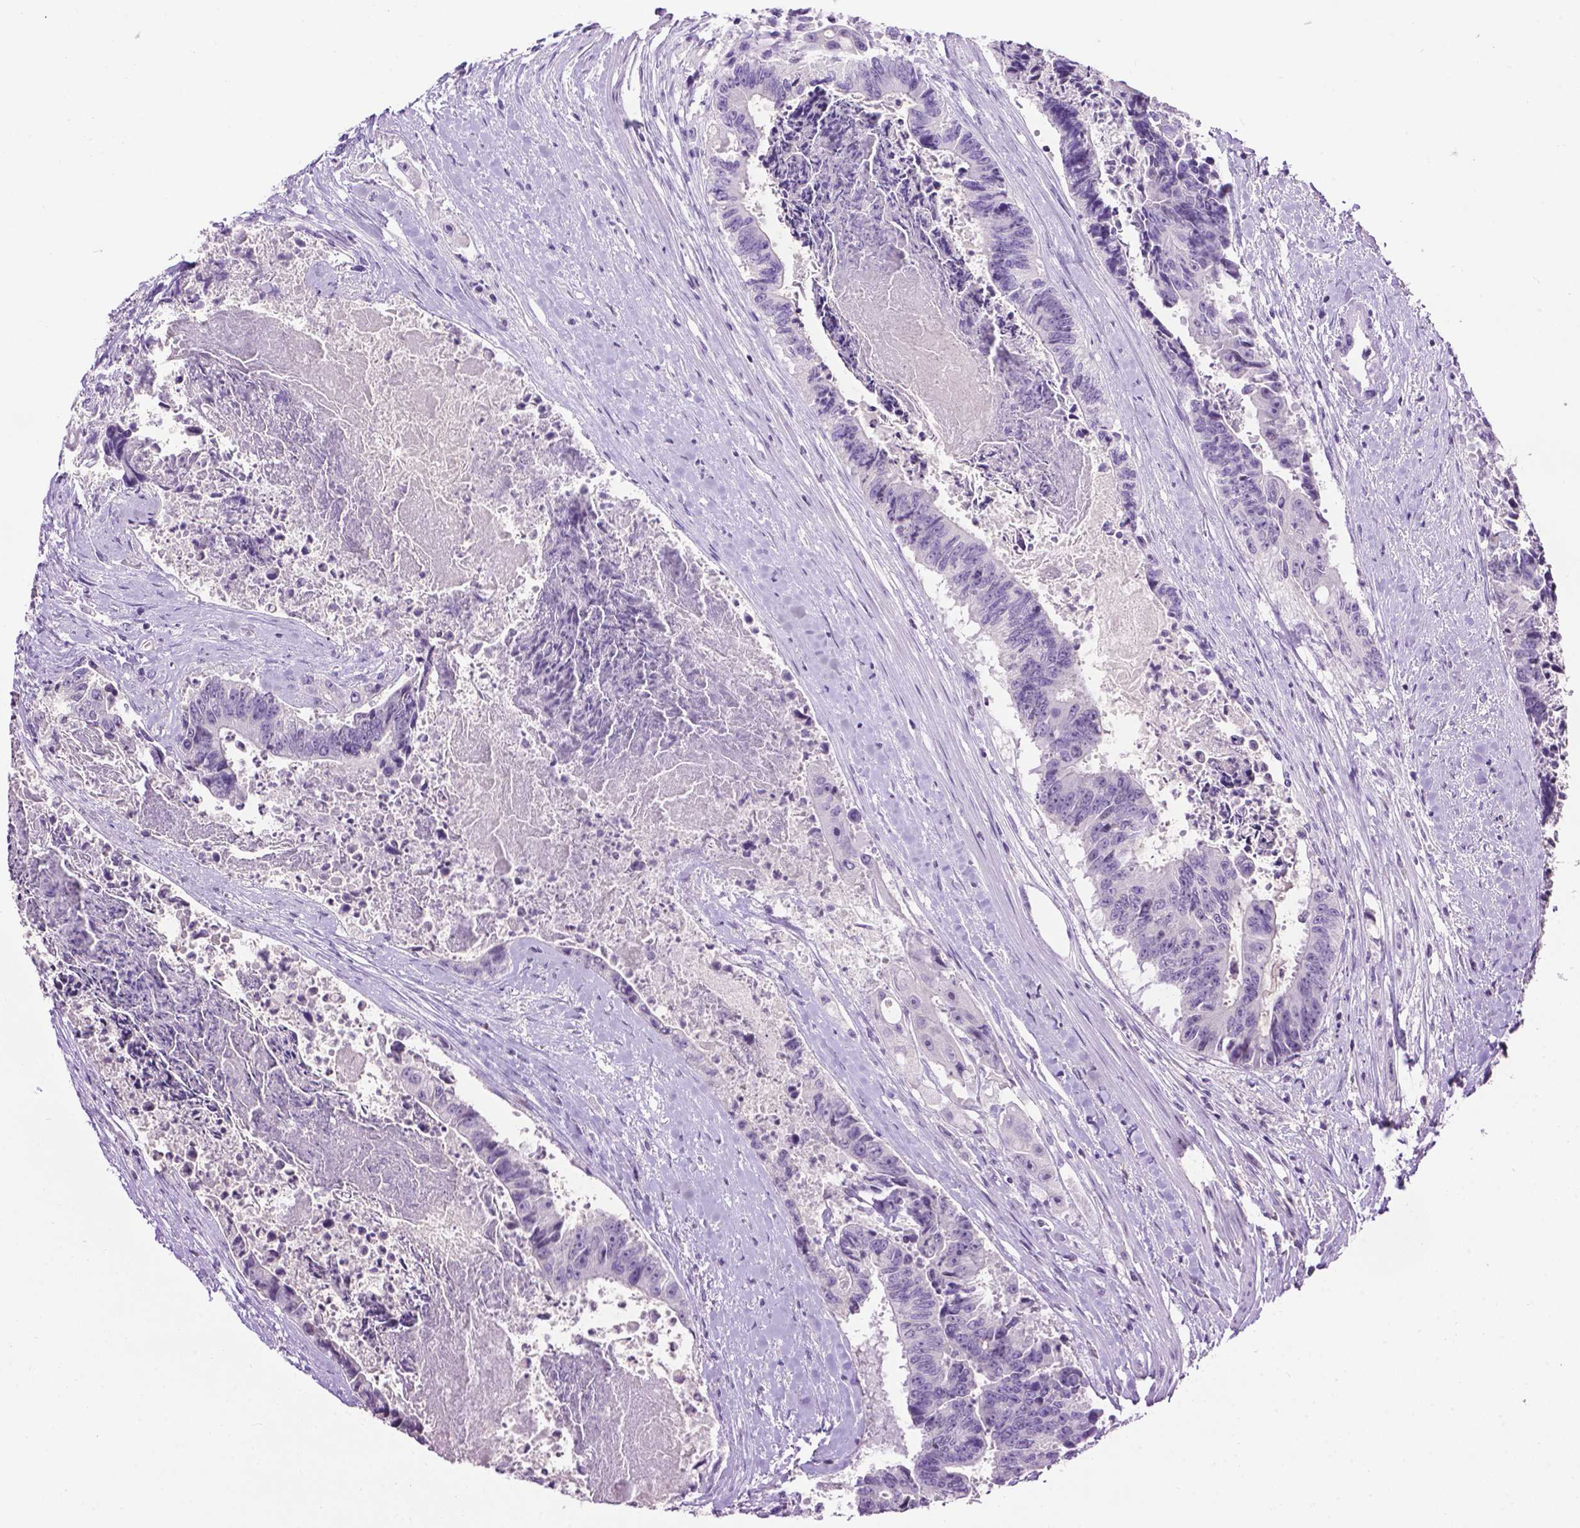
{"staining": {"intensity": "negative", "quantity": "none", "location": "none"}, "tissue": "colorectal cancer", "cell_type": "Tumor cells", "image_type": "cancer", "snomed": [{"axis": "morphology", "description": "Adenocarcinoma, NOS"}, {"axis": "topography", "description": "Rectum"}], "caption": "Immunohistochemistry (IHC) photomicrograph of neoplastic tissue: human adenocarcinoma (colorectal) stained with DAB (3,3'-diaminobenzidine) displays no significant protein expression in tumor cells. Brightfield microscopy of IHC stained with DAB (brown) and hematoxylin (blue), captured at high magnification.", "gene": "TH", "patient": {"sex": "male", "age": 54}}